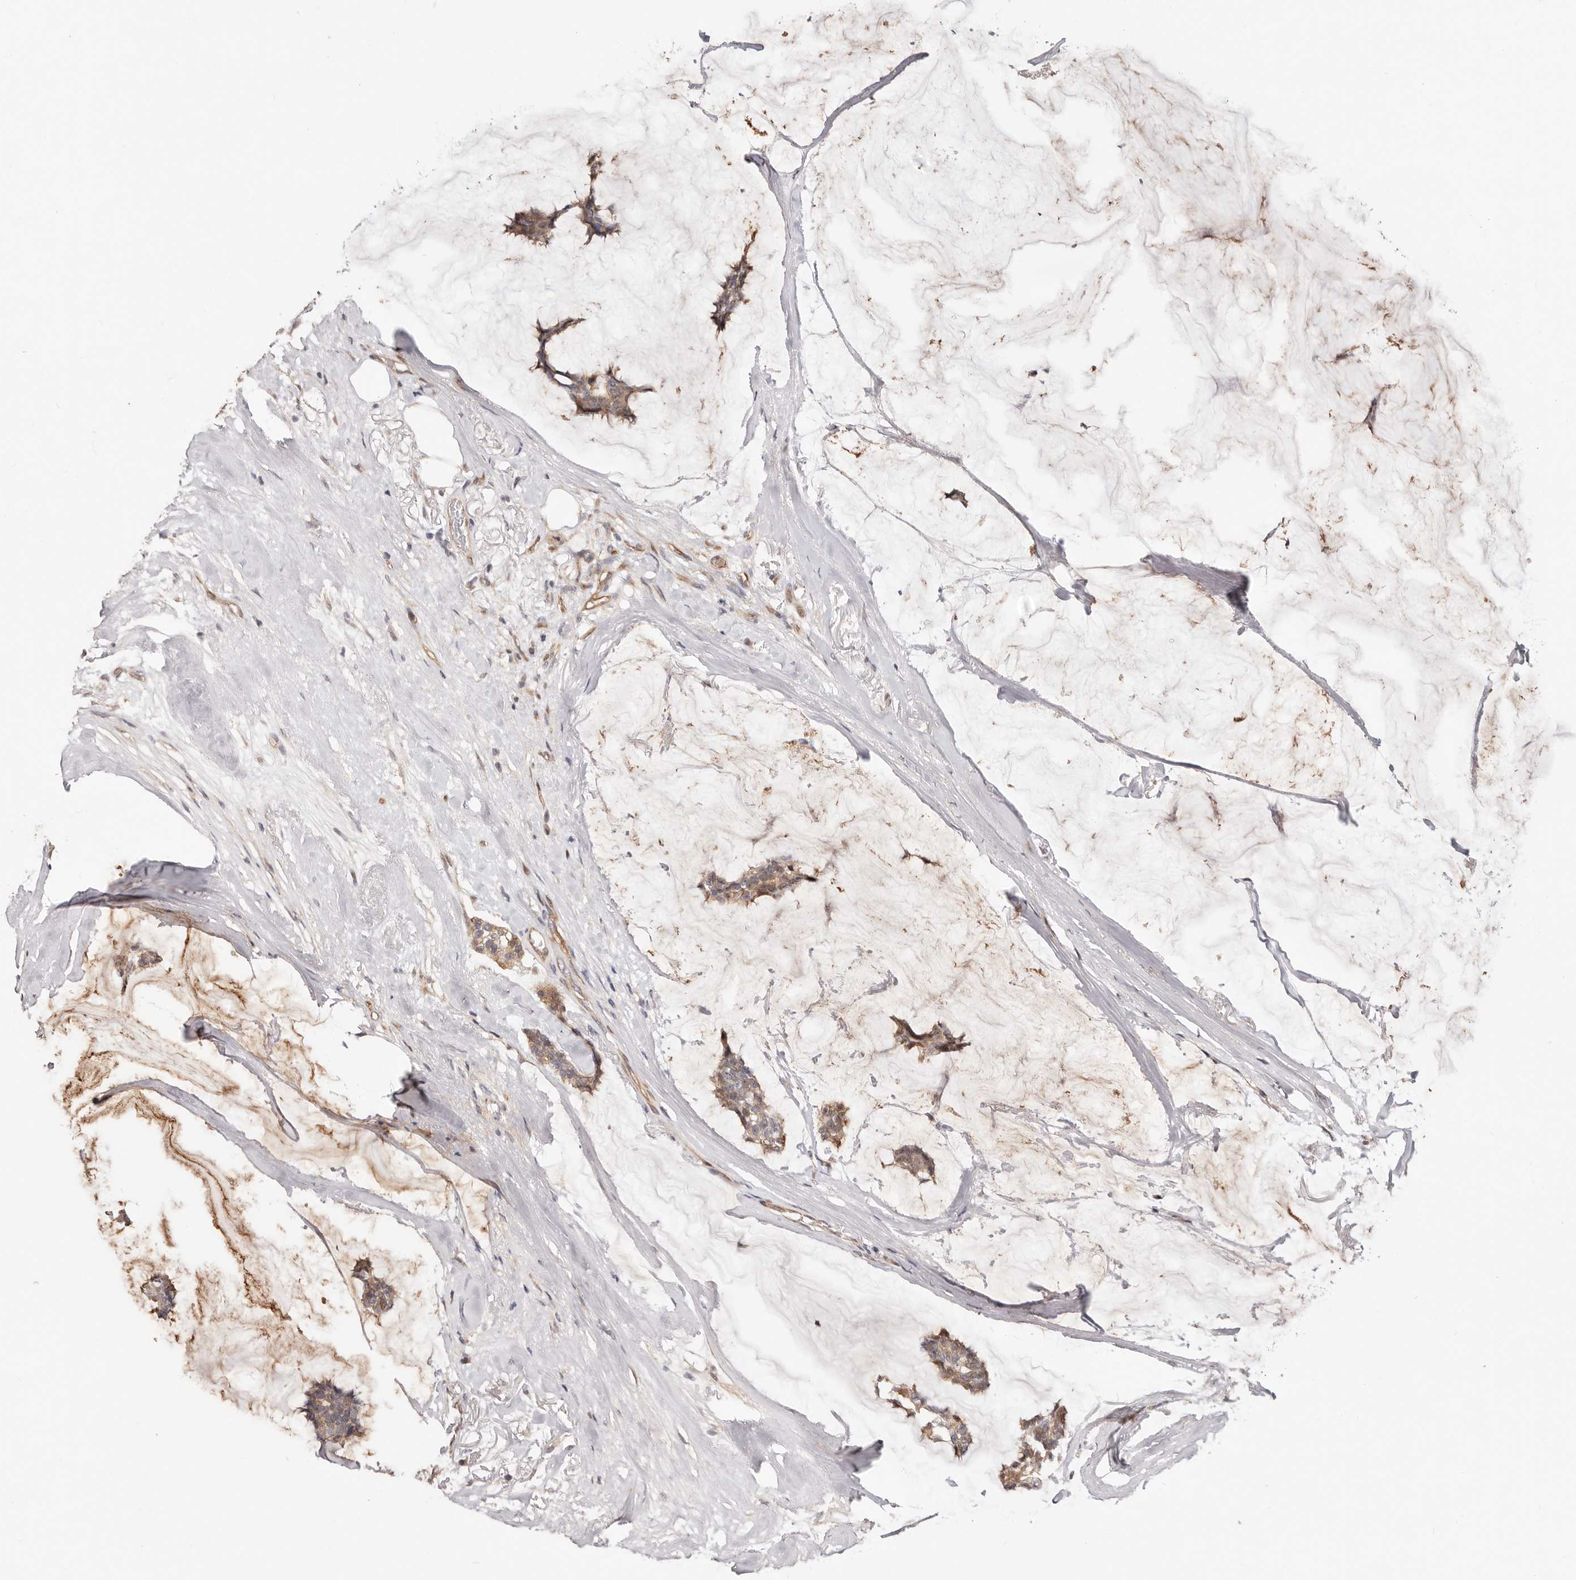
{"staining": {"intensity": "weak", "quantity": ">75%", "location": "cytoplasmic/membranous"}, "tissue": "breast cancer", "cell_type": "Tumor cells", "image_type": "cancer", "snomed": [{"axis": "morphology", "description": "Duct carcinoma"}, {"axis": "topography", "description": "Breast"}], "caption": "Weak cytoplasmic/membranous protein positivity is present in approximately >75% of tumor cells in breast cancer.", "gene": "TRIP13", "patient": {"sex": "female", "age": 93}}